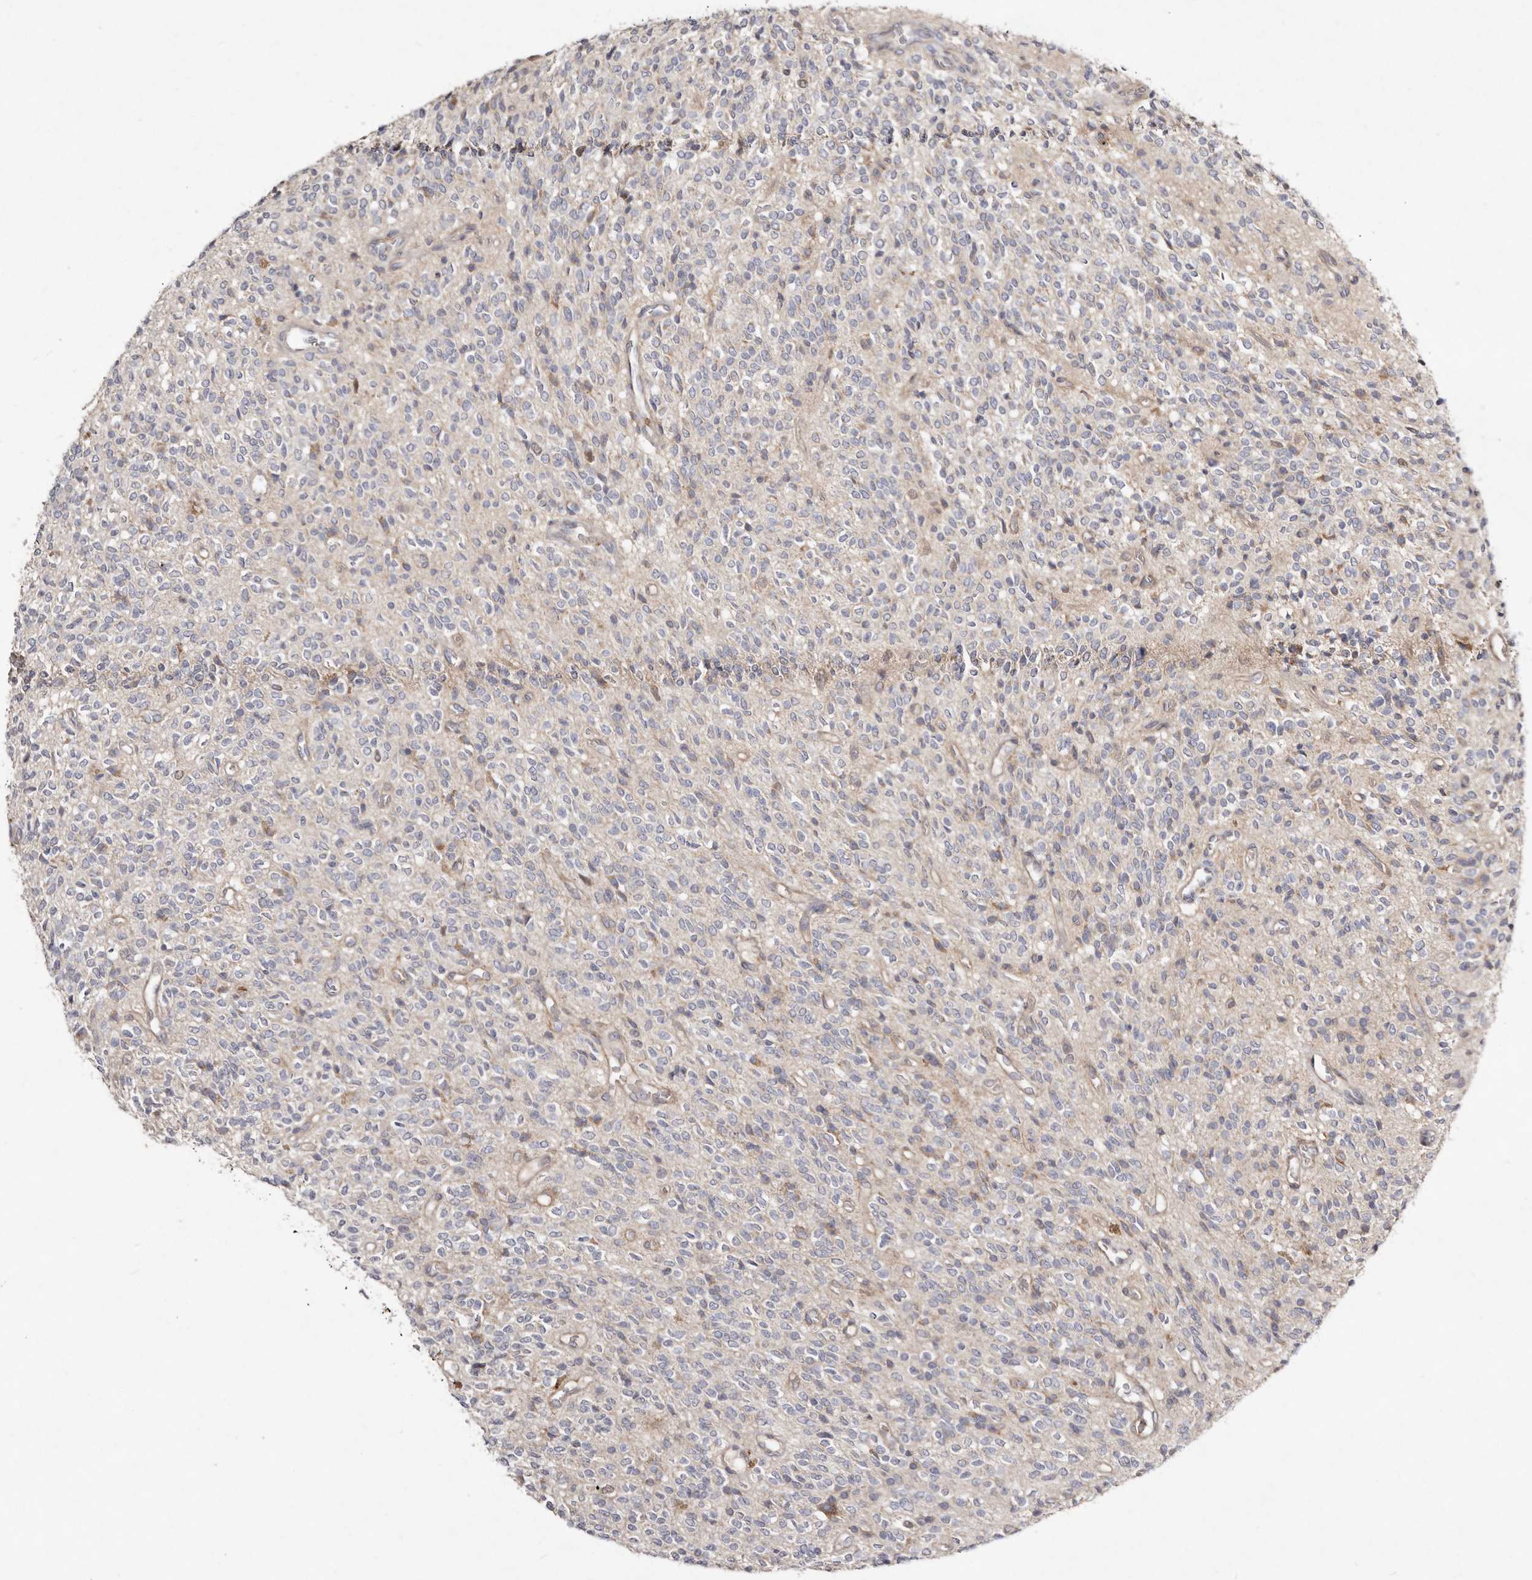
{"staining": {"intensity": "negative", "quantity": "none", "location": "none"}, "tissue": "glioma", "cell_type": "Tumor cells", "image_type": "cancer", "snomed": [{"axis": "morphology", "description": "Glioma, malignant, High grade"}, {"axis": "topography", "description": "Brain"}], "caption": "Image shows no protein expression in tumor cells of high-grade glioma (malignant) tissue.", "gene": "SLC25A20", "patient": {"sex": "male", "age": 34}}